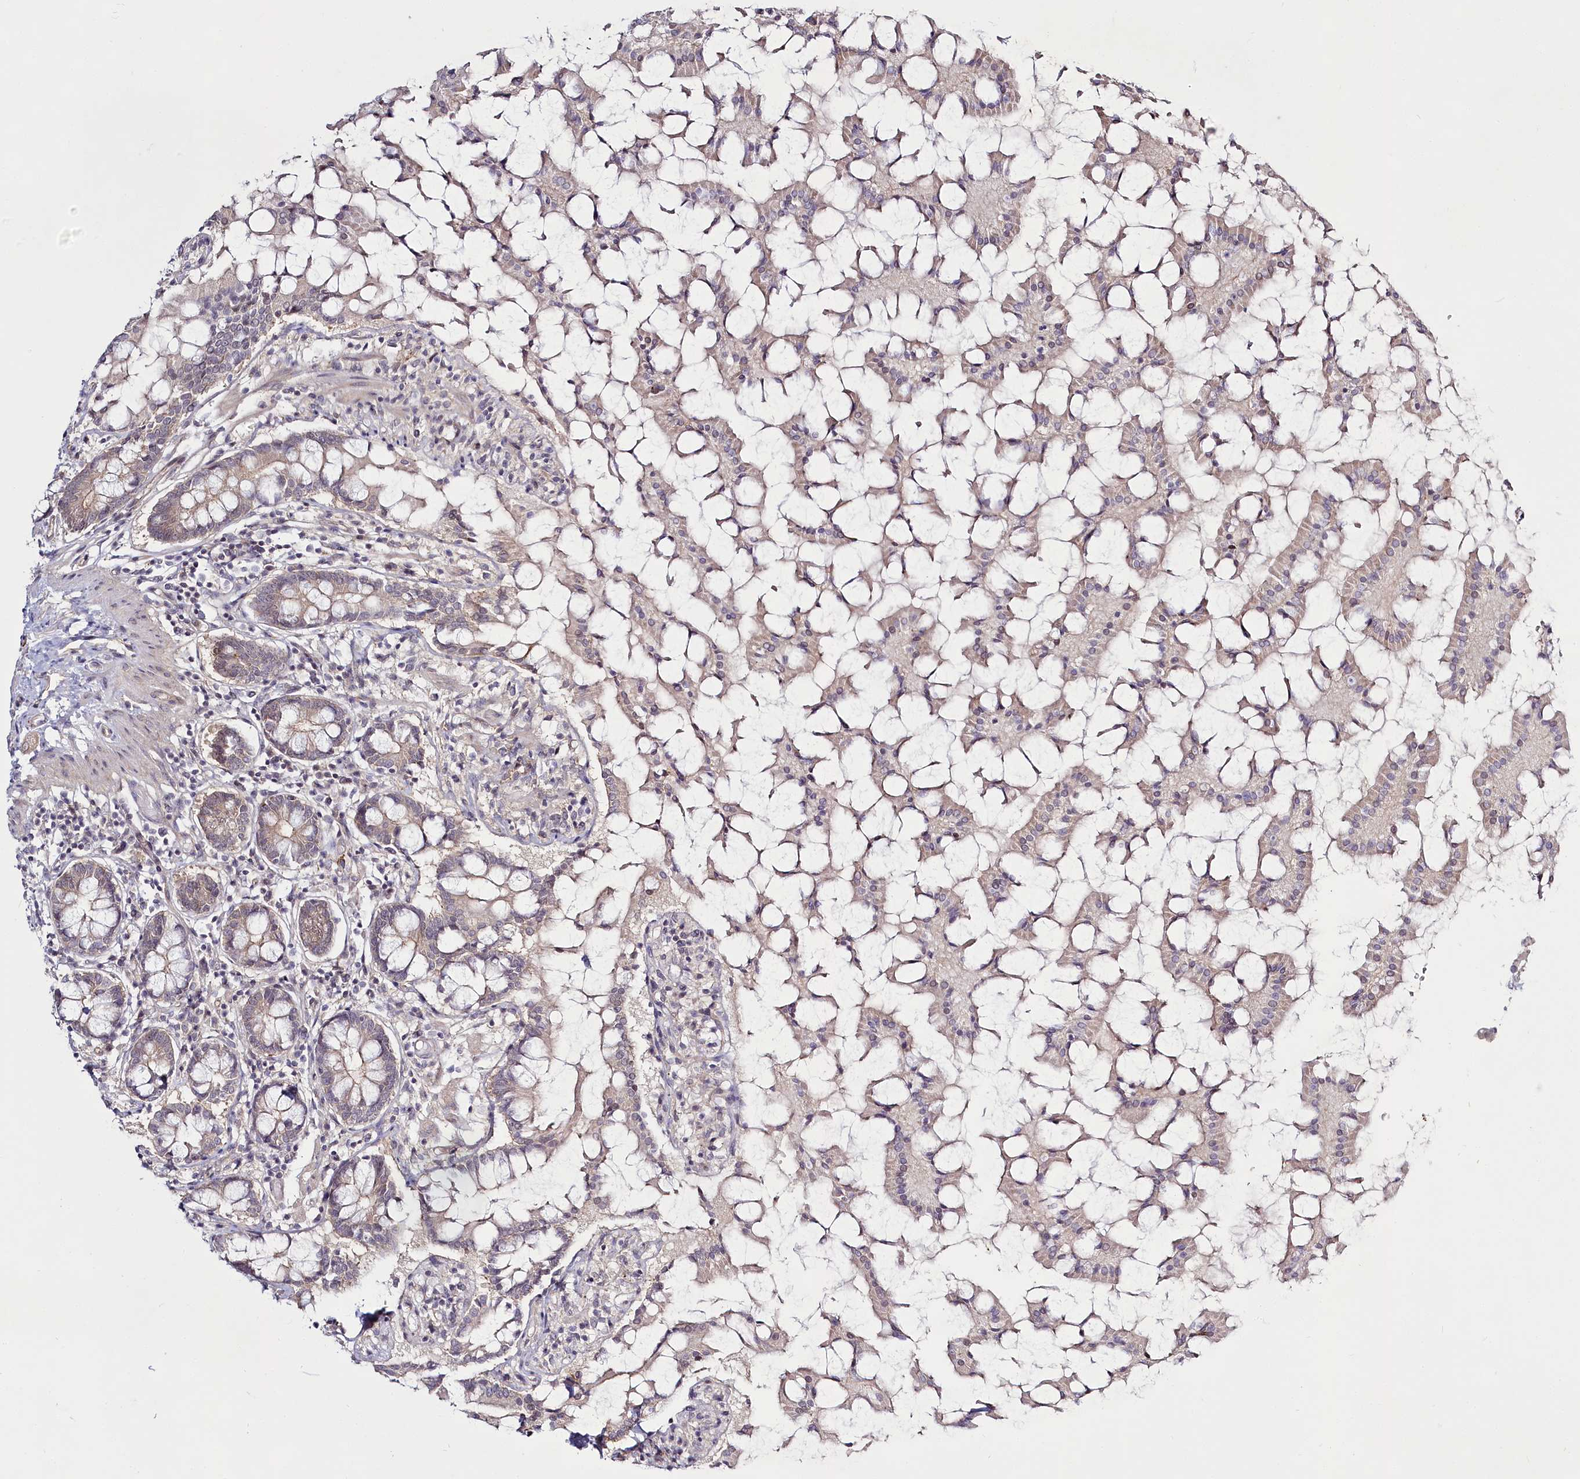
{"staining": {"intensity": "weak", "quantity": "<25%", "location": "cytoplasmic/membranous"}, "tissue": "small intestine", "cell_type": "Glandular cells", "image_type": "normal", "snomed": [{"axis": "morphology", "description": "Normal tissue, NOS"}, {"axis": "topography", "description": "Small intestine"}], "caption": "Immunohistochemistry (IHC) micrograph of normal small intestine stained for a protein (brown), which exhibits no expression in glandular cells. (Immunohistochemistry (IHC), brightfield microscopy, high magnification).", "gene": "SPINK13", "patient": {"sex": "male", "age": 41}}